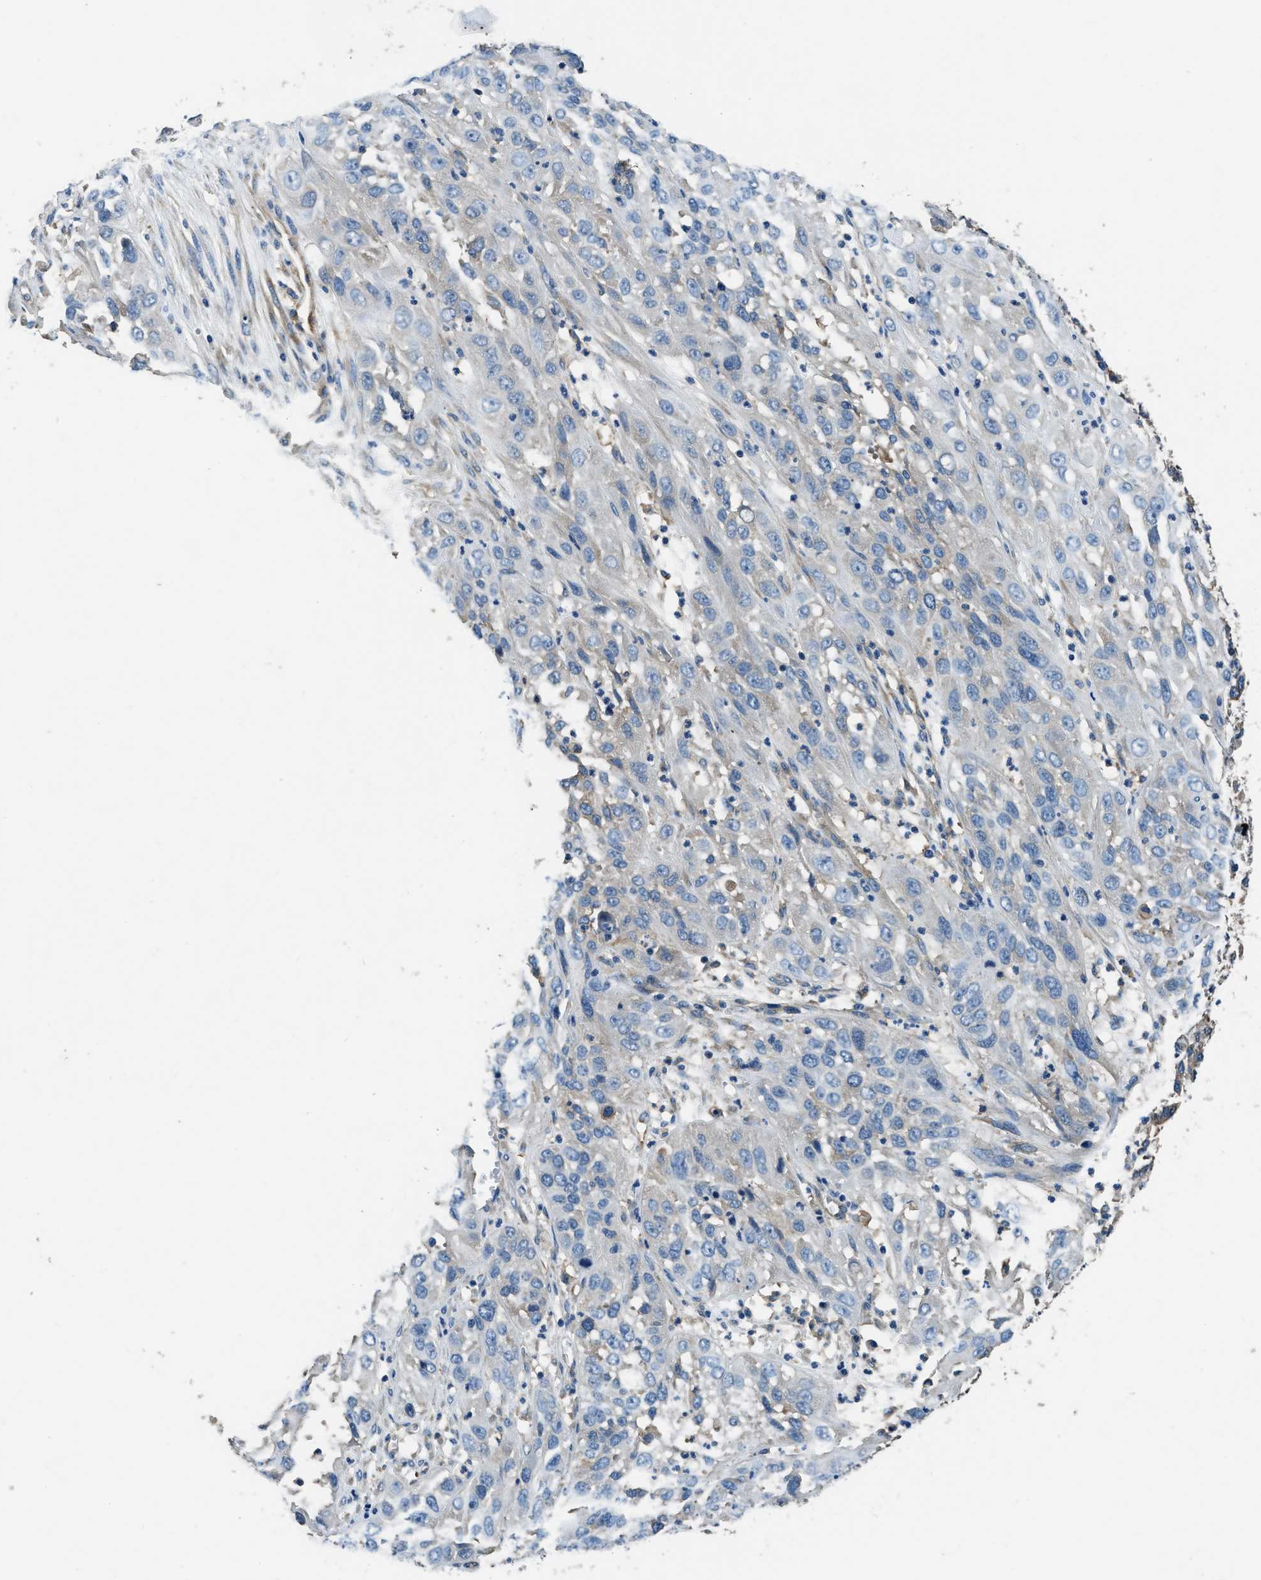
{"staining": {"intensity": "negative", "quantity": "none", "location": "none"}, "tissue": "cervical cancer", "cell_type": "Tumor cells", "image_type": "cancer", "snomed": [{"axis": "morphology", "description": "Squamous cell carcinoma, NOS"}, {"axis": "topography", "description": "Cervix"}], "caption": "Cervical squamous cell carcinoma was stained to show a protein in brown. There is no significant expression in tumor cells.", "gene": "EEA1", "patient": {"sex": "female", "age": 32}}